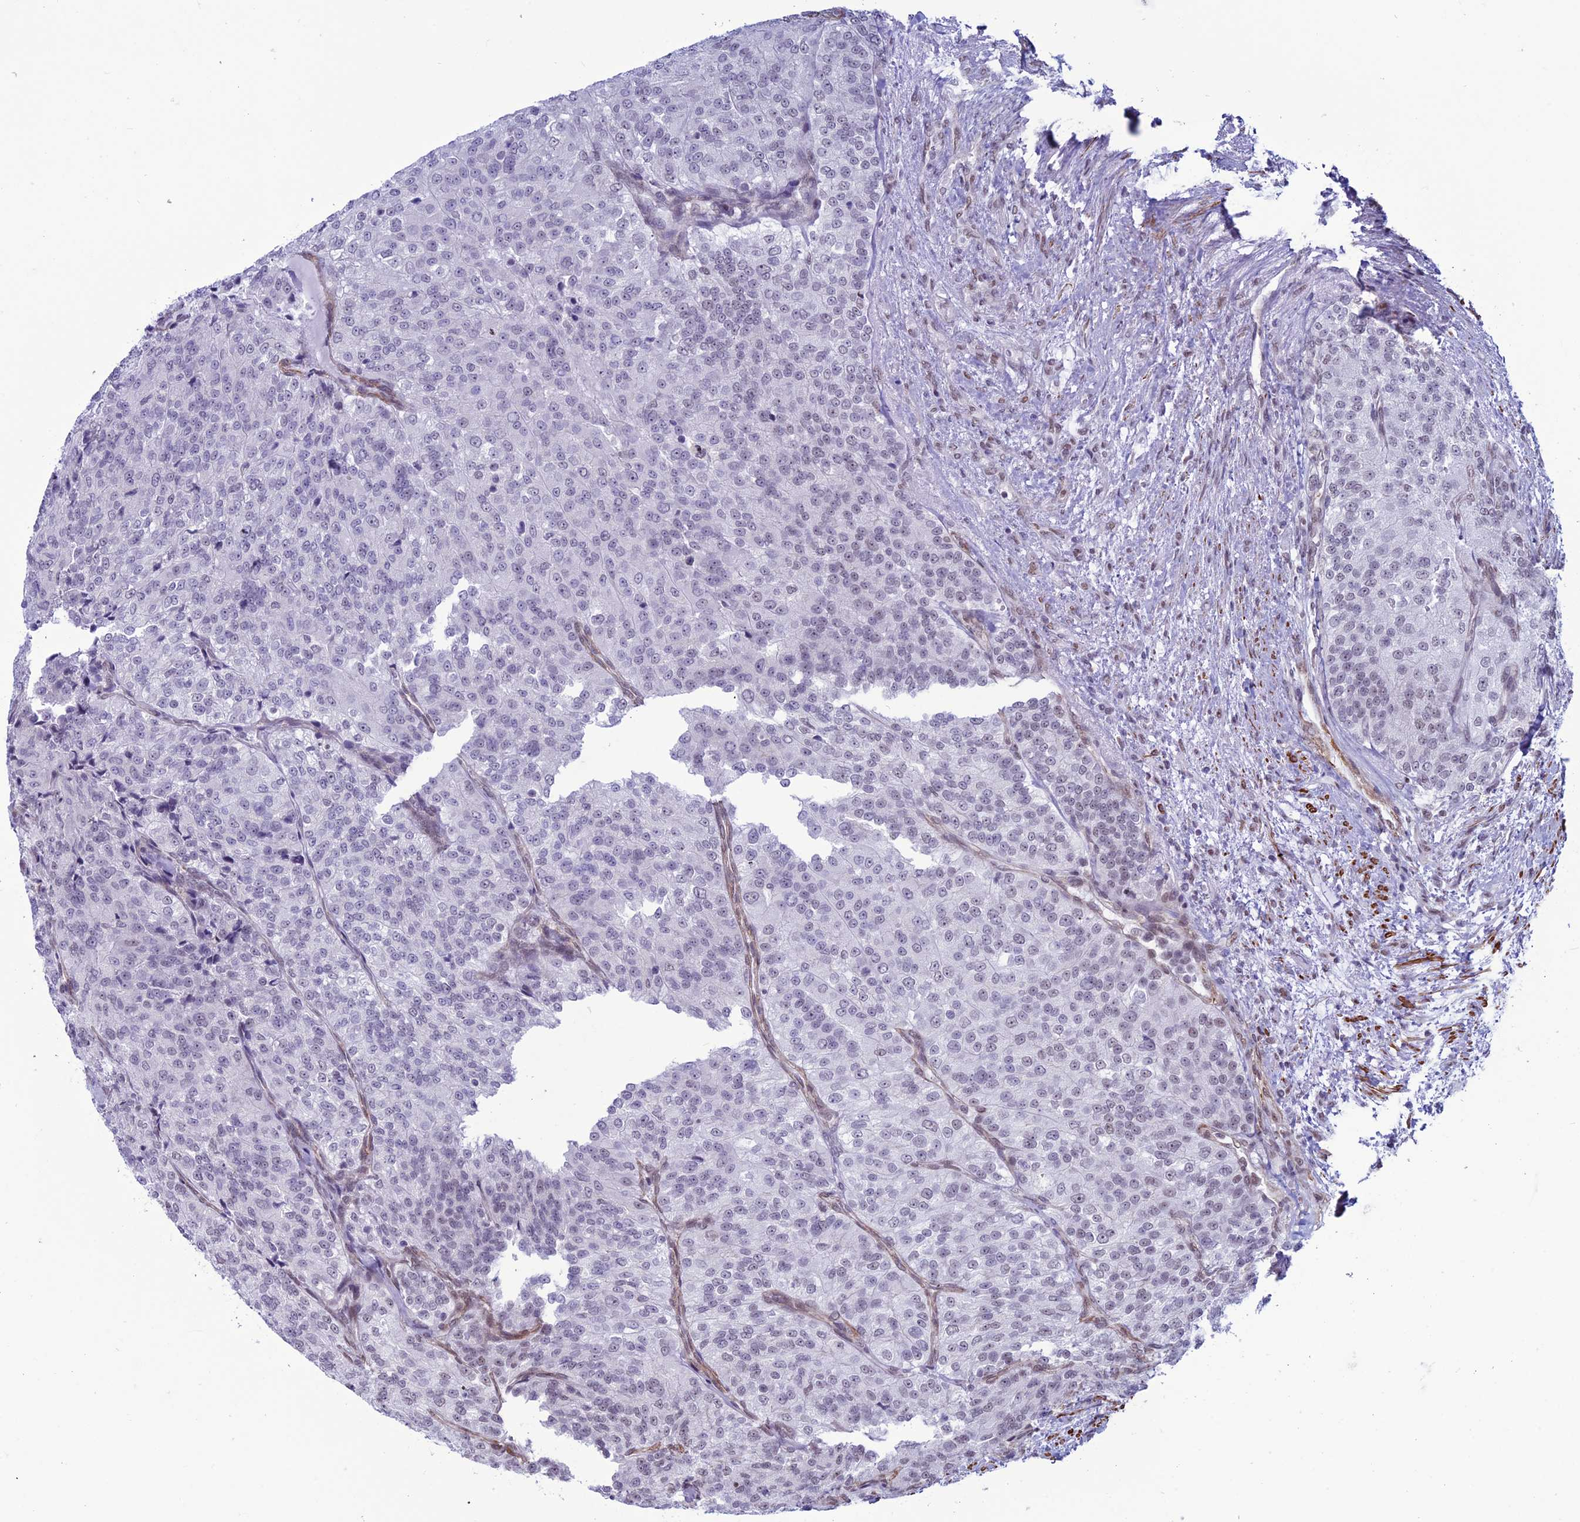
{"staining": {"intensity": "negative", "quantity": "none", "location": "none"}, "tissue": "renal cancer", "cell_type": "Tumor cells", "image_type": "cancer", "snomed": [{"axis": "morphology", "description": "Adenocarcinoma, NOS"}, {"axis": "topography", "description": "Kidney"}], "caption": "This is an immunohistochemistry photomicrograph of adenocarcinoma (renal). There is no staining in tumor cells.", "gene": "U2AF1", "patient": {"sex": "female", "age": 63}}